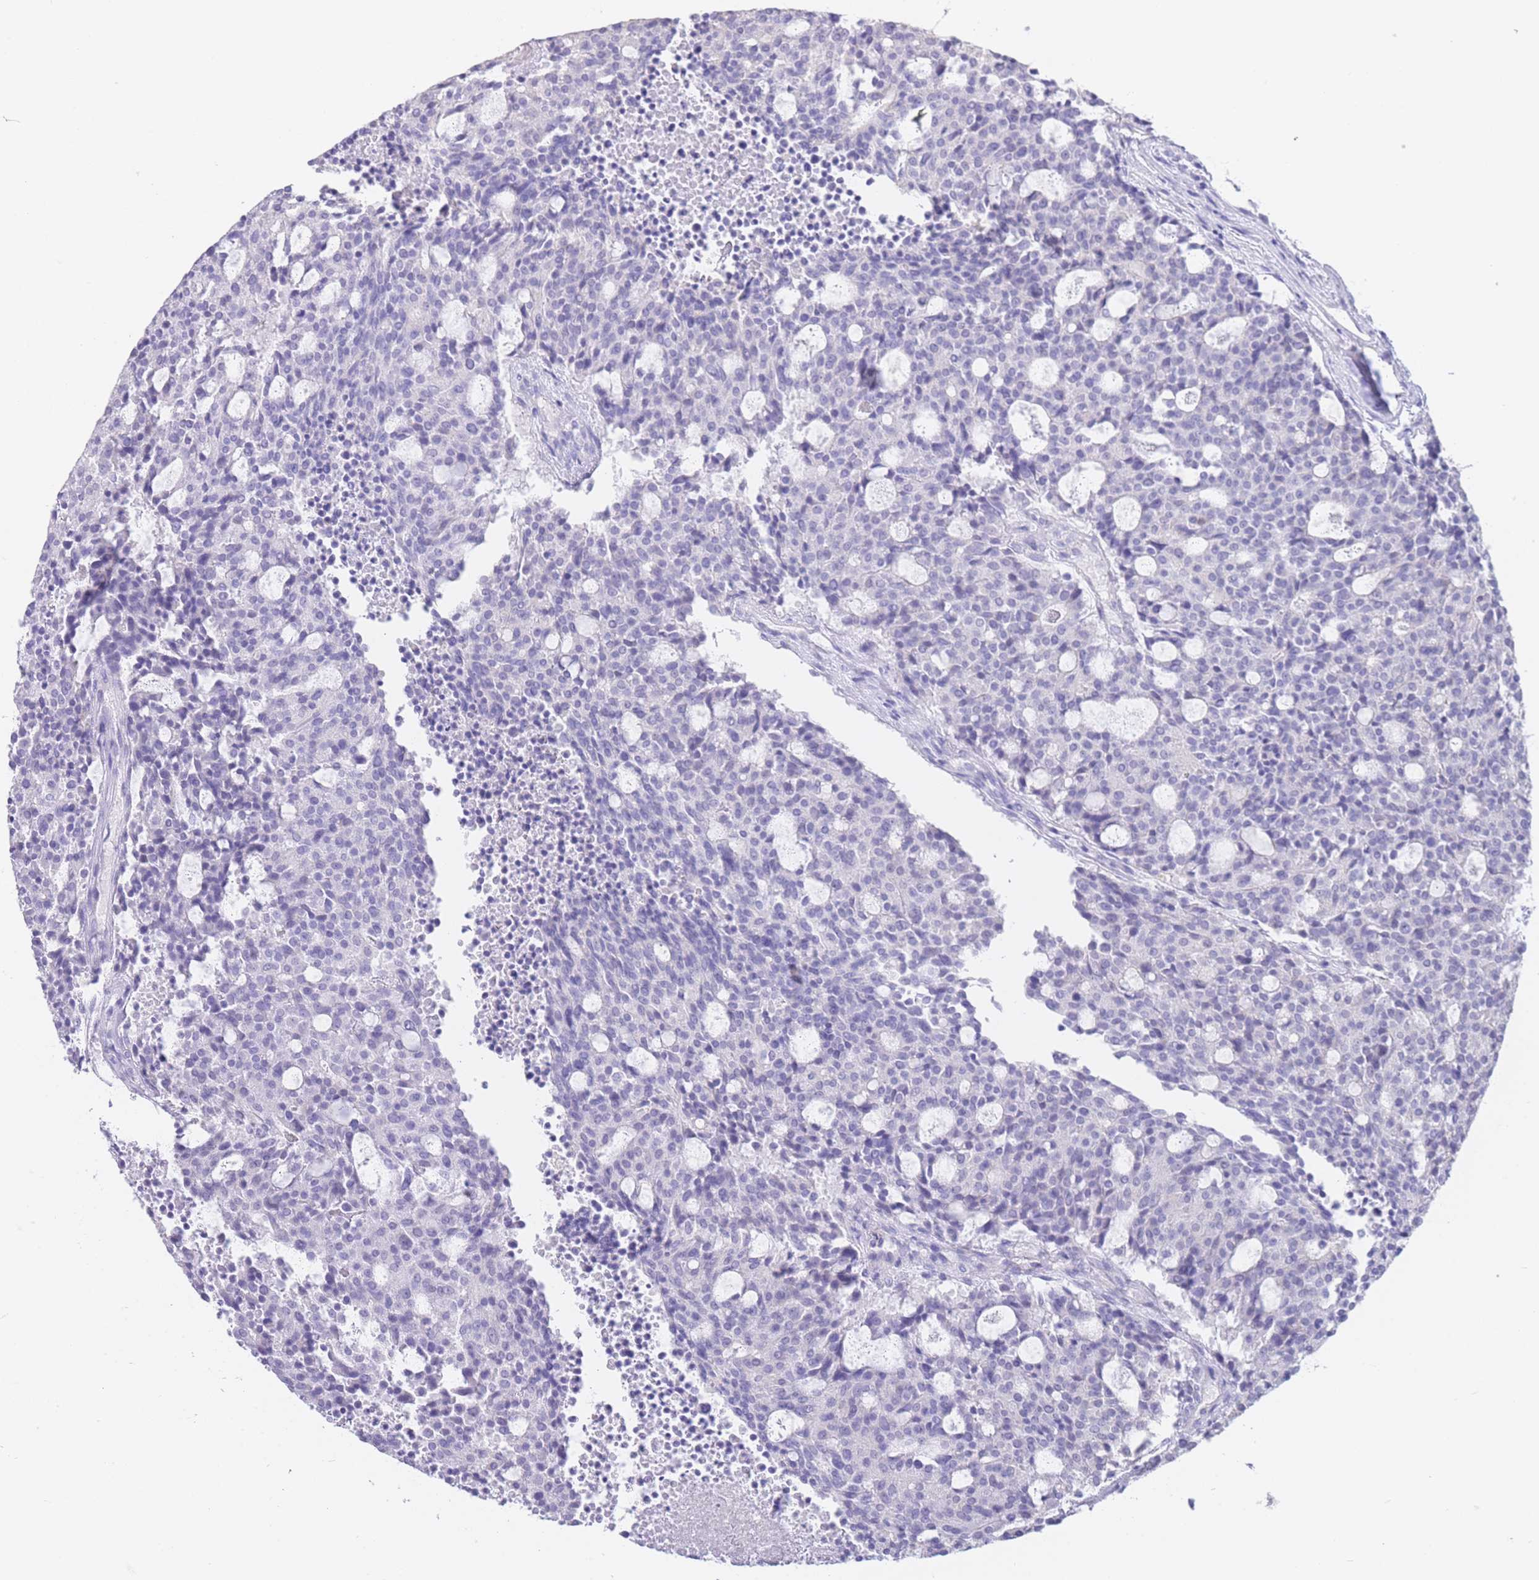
{"staining": {"intensity": "negative", "quantity": "none", "location": "none"}, "tissue": "carcinoid", "cell_type": "Tumor cells", "image_type": "cancer", "snomed": [{"axis": "morphology", "description": "Carcinoid, malignant, NOS"}, {"axis": "topography", "description": "Pancreas"}], "caption": "Immunohistochemical staining of human carcinoid reveals no significant expression in tumor cells.", "gene": "CD37", "patient": {"sex": "female", "age": 54}}